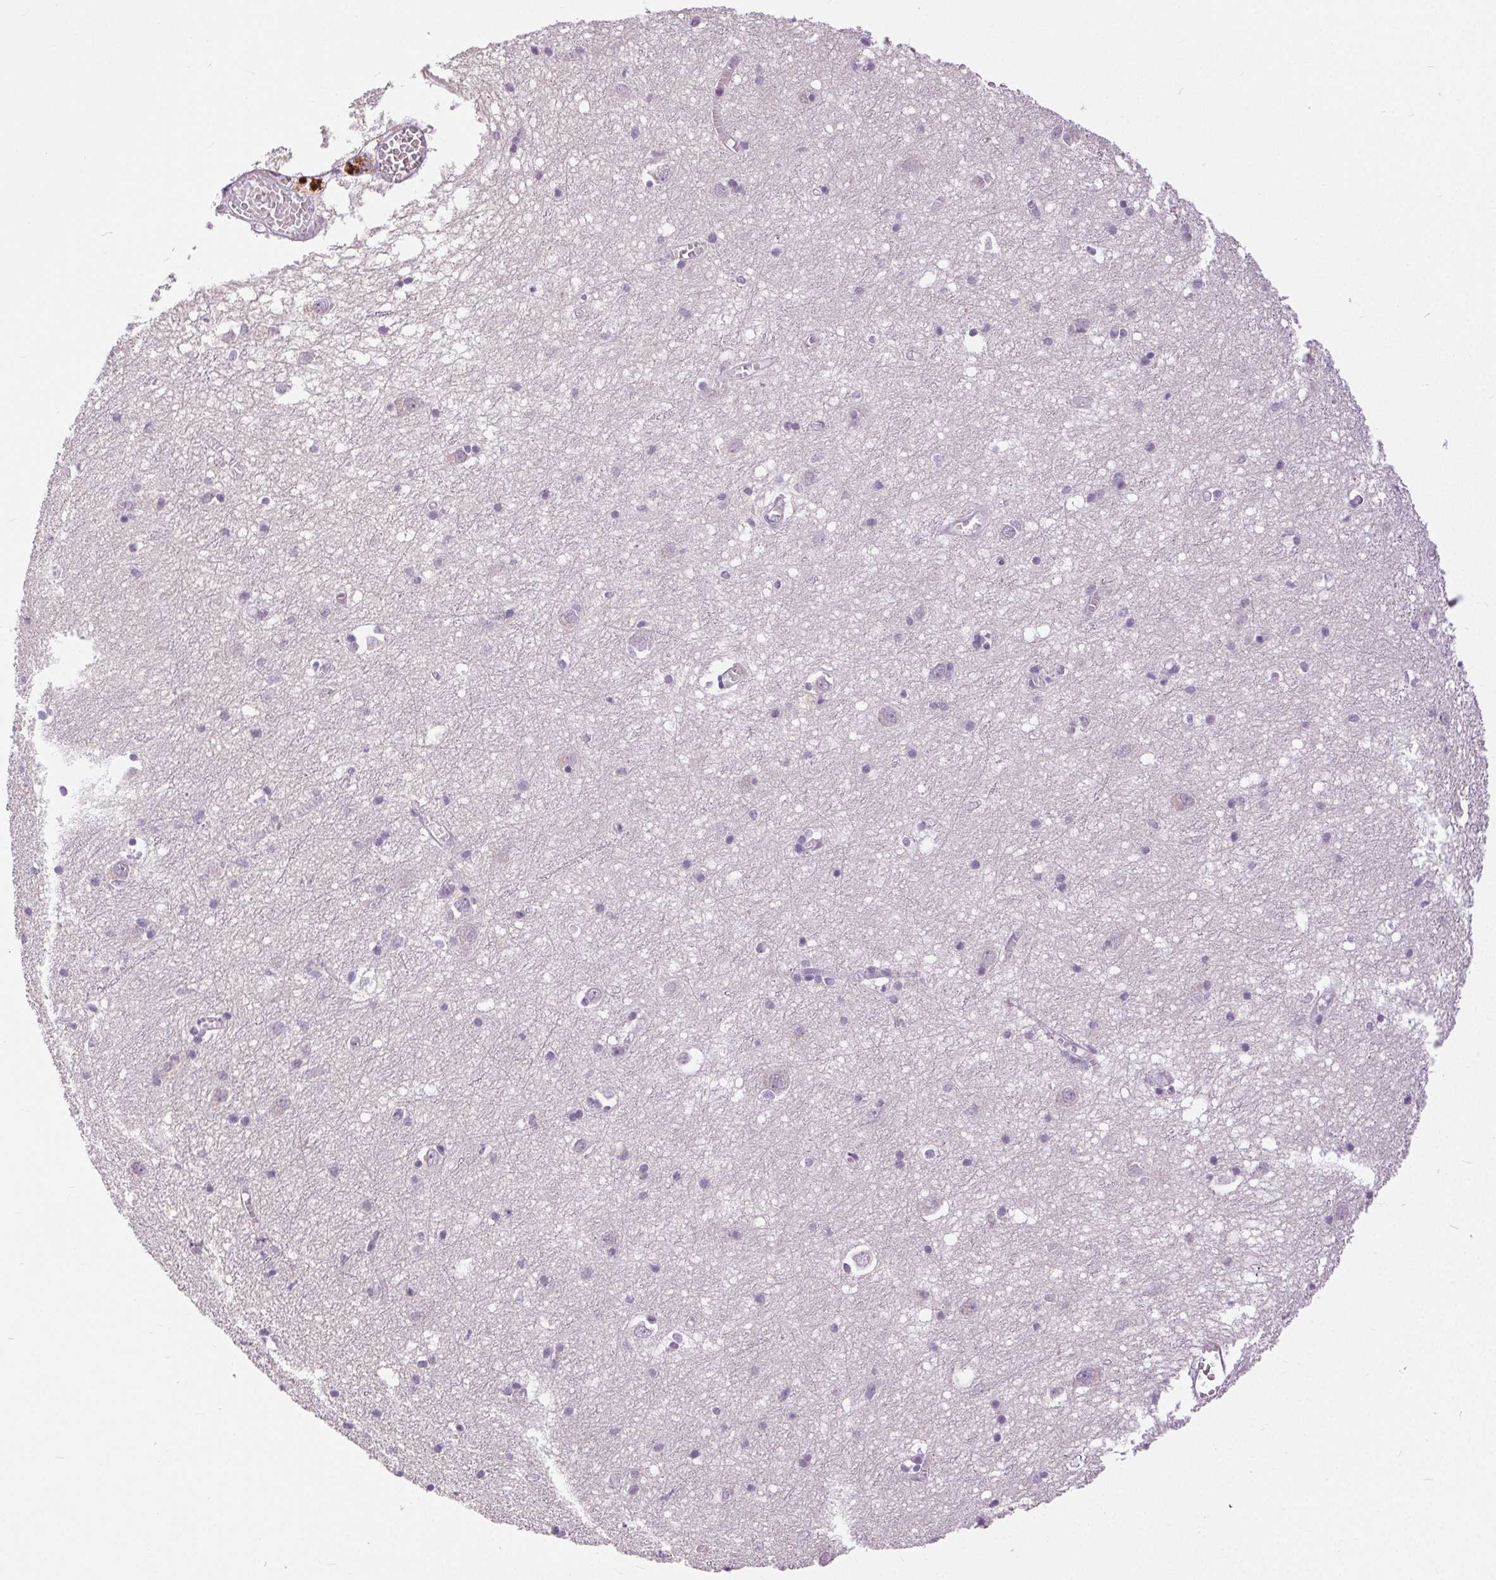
{"staining": {"intensity": "negative", "quantity": "none", "location": "none"}, "tissue": "cerebral cortex", "cell_type": "Endothelial cells", "image_type": "normal", "snomed": [{"axis": "morphology", "description": "Normal tissue, NOS"}, {"axis": "topography", "description": "Cerebral cortex"}], "caption": "The histopathology image exhibits no staining of endothelial cells in normal cerebral cortex.", "gene": "DSG3", "patient": {"sex": "male", "age": 70}}